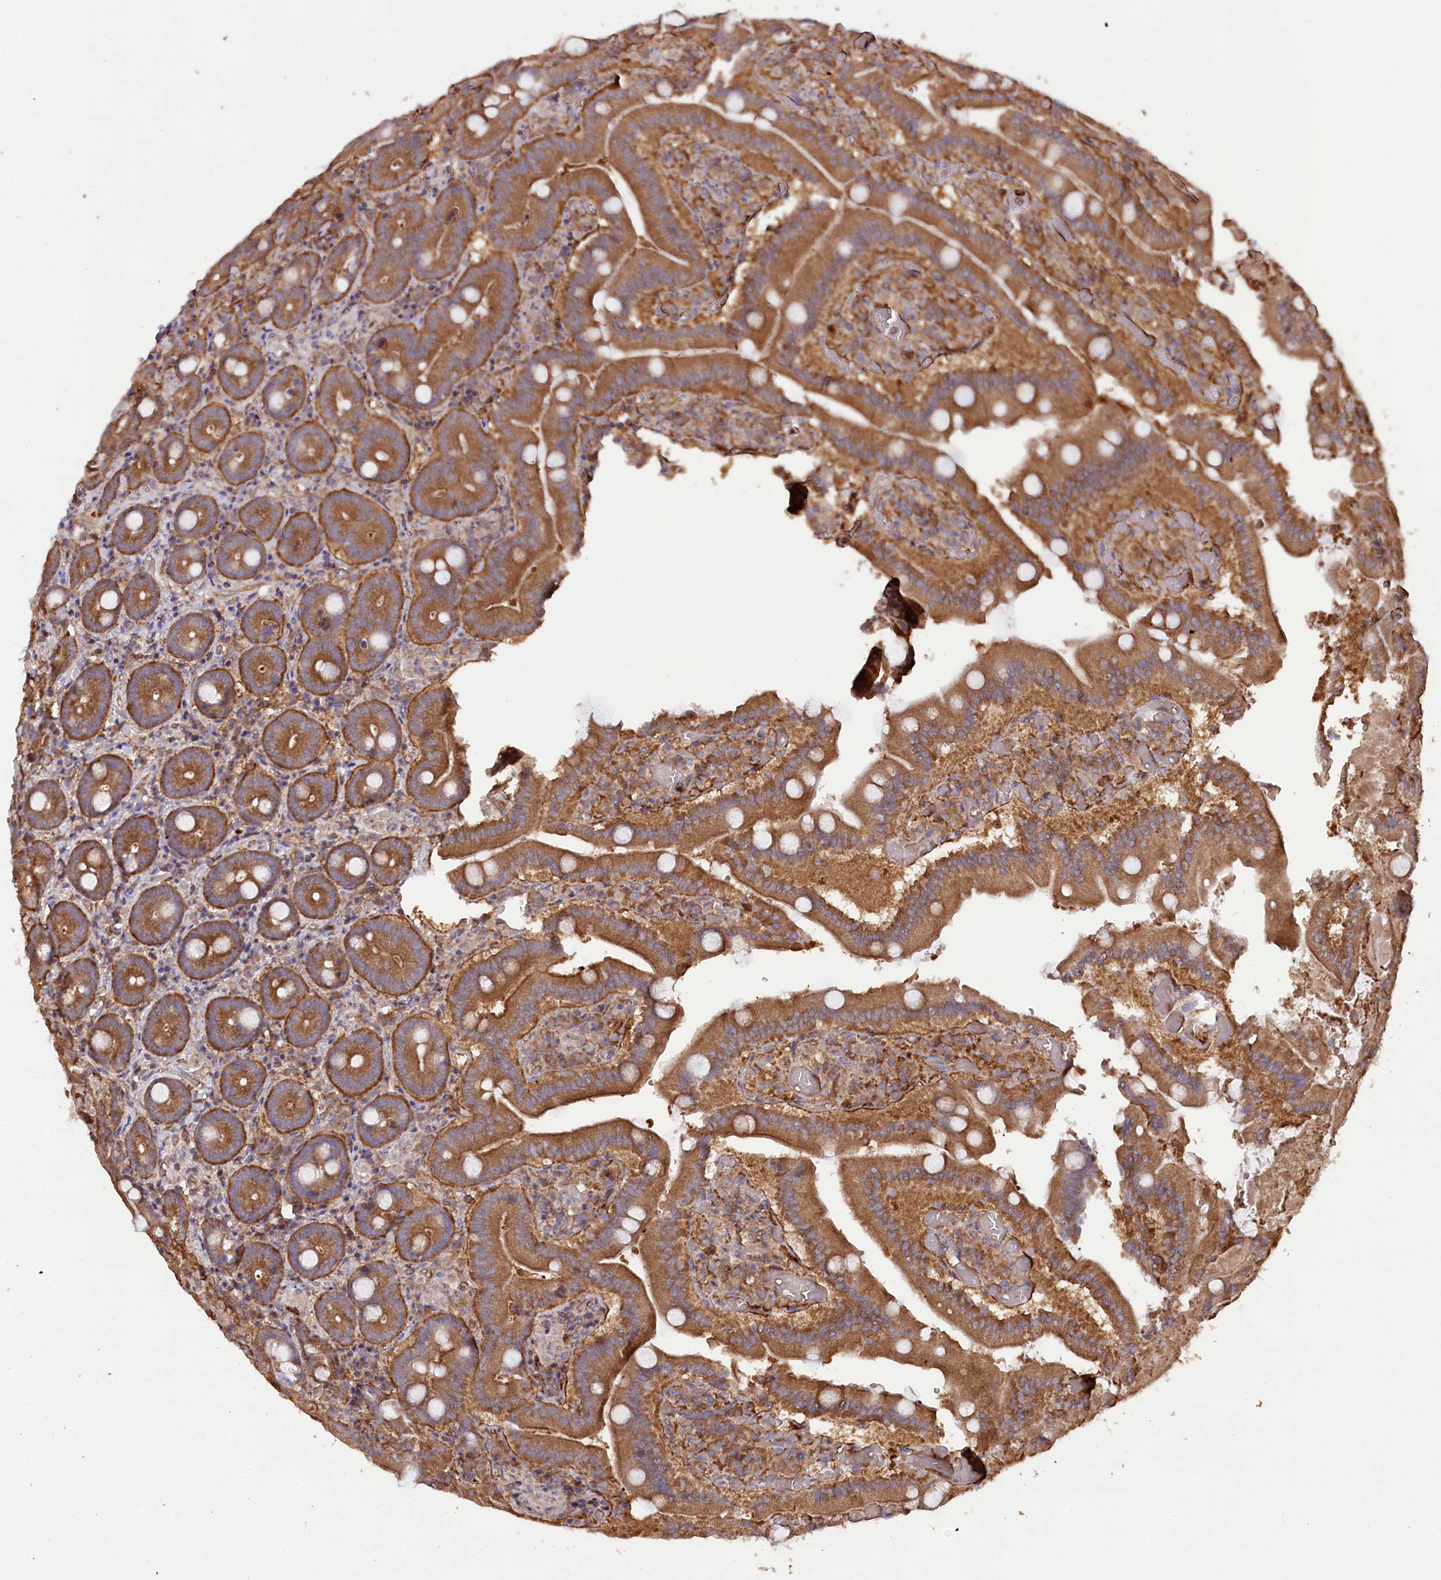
{"staining": {"intensity": "moderate", "quantity": ">75%", "location": "cytoplasmic/membranous"}, "tissue": "duodenum", "cell_type": "Glandular cells", "image_type": "normal", "snomed": [{"axis": "morphology", "description": "Normal tissue, NOS"}, {"axis": "topography", "description": "Duodenum"}], "caption": "A high-resolution micrograph shows immunohistochemistry (IHC) staining of normal duodenum, which shows moderate cytoplasmic/membranous expression in about >75% of glandular cells.", "gene": "LSG1", "patient": {"sex": "female", "age": 62}}